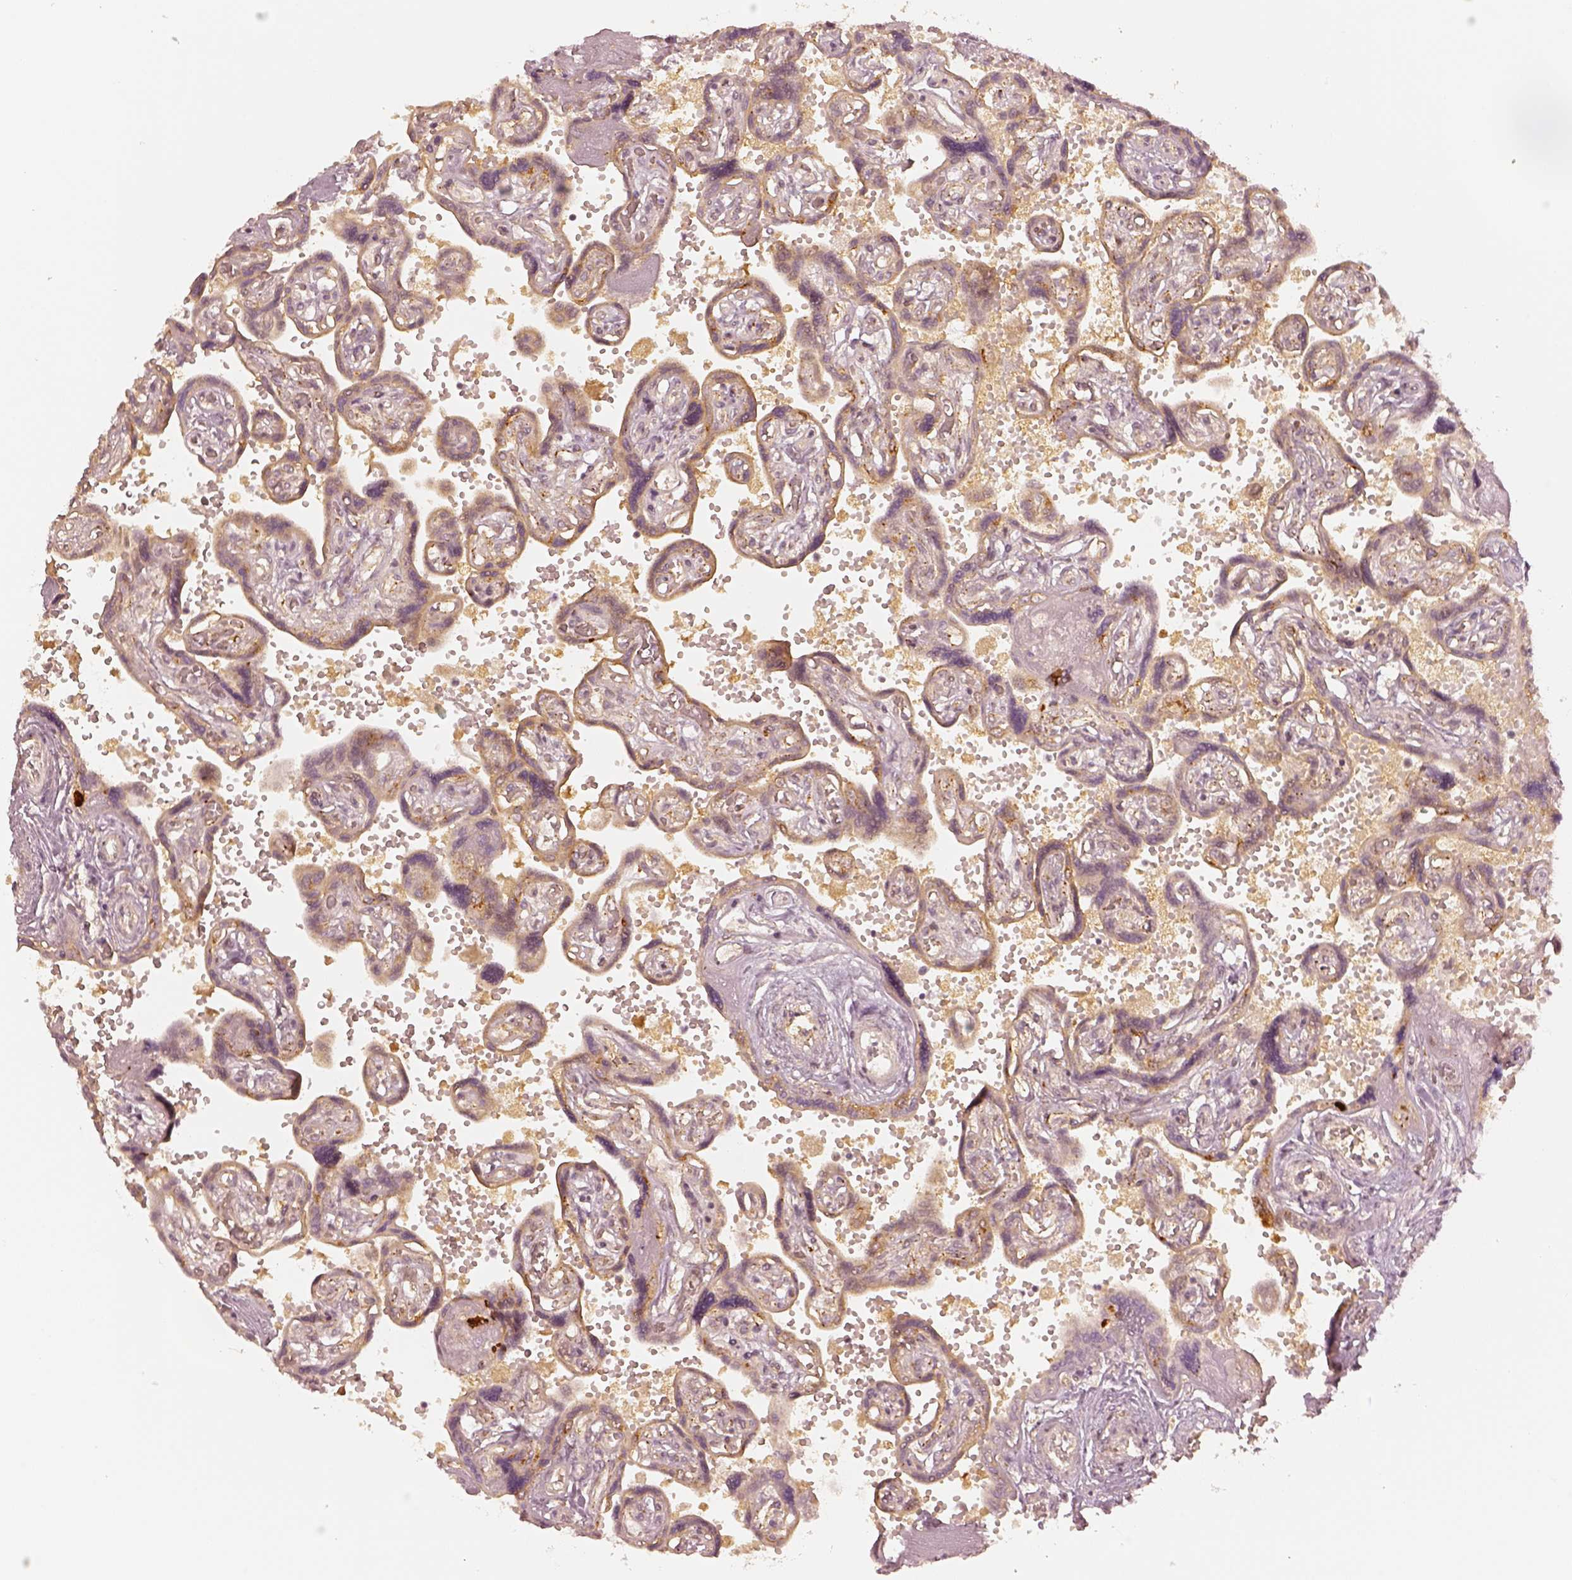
{"staining": {"intensity": "weak", "quantity": ">75%", "location": "cytoplasmic/membranous"}, "tissue": "placenta", "cell_type": "Decidual cells", "image_type": "normal", "snomed": [{"axis": "morphology", "description": "Normal tissue, NOS"}, {"axis": "topography", "description": "Placenta"}], "caption": "A brown stain highlights weak cytoplasmic/membranous positivity of a protein in decidual cells of unremarkable human placenta.", "gene": "GORASP2", "patient": {"sex": "female", "age": 32}}